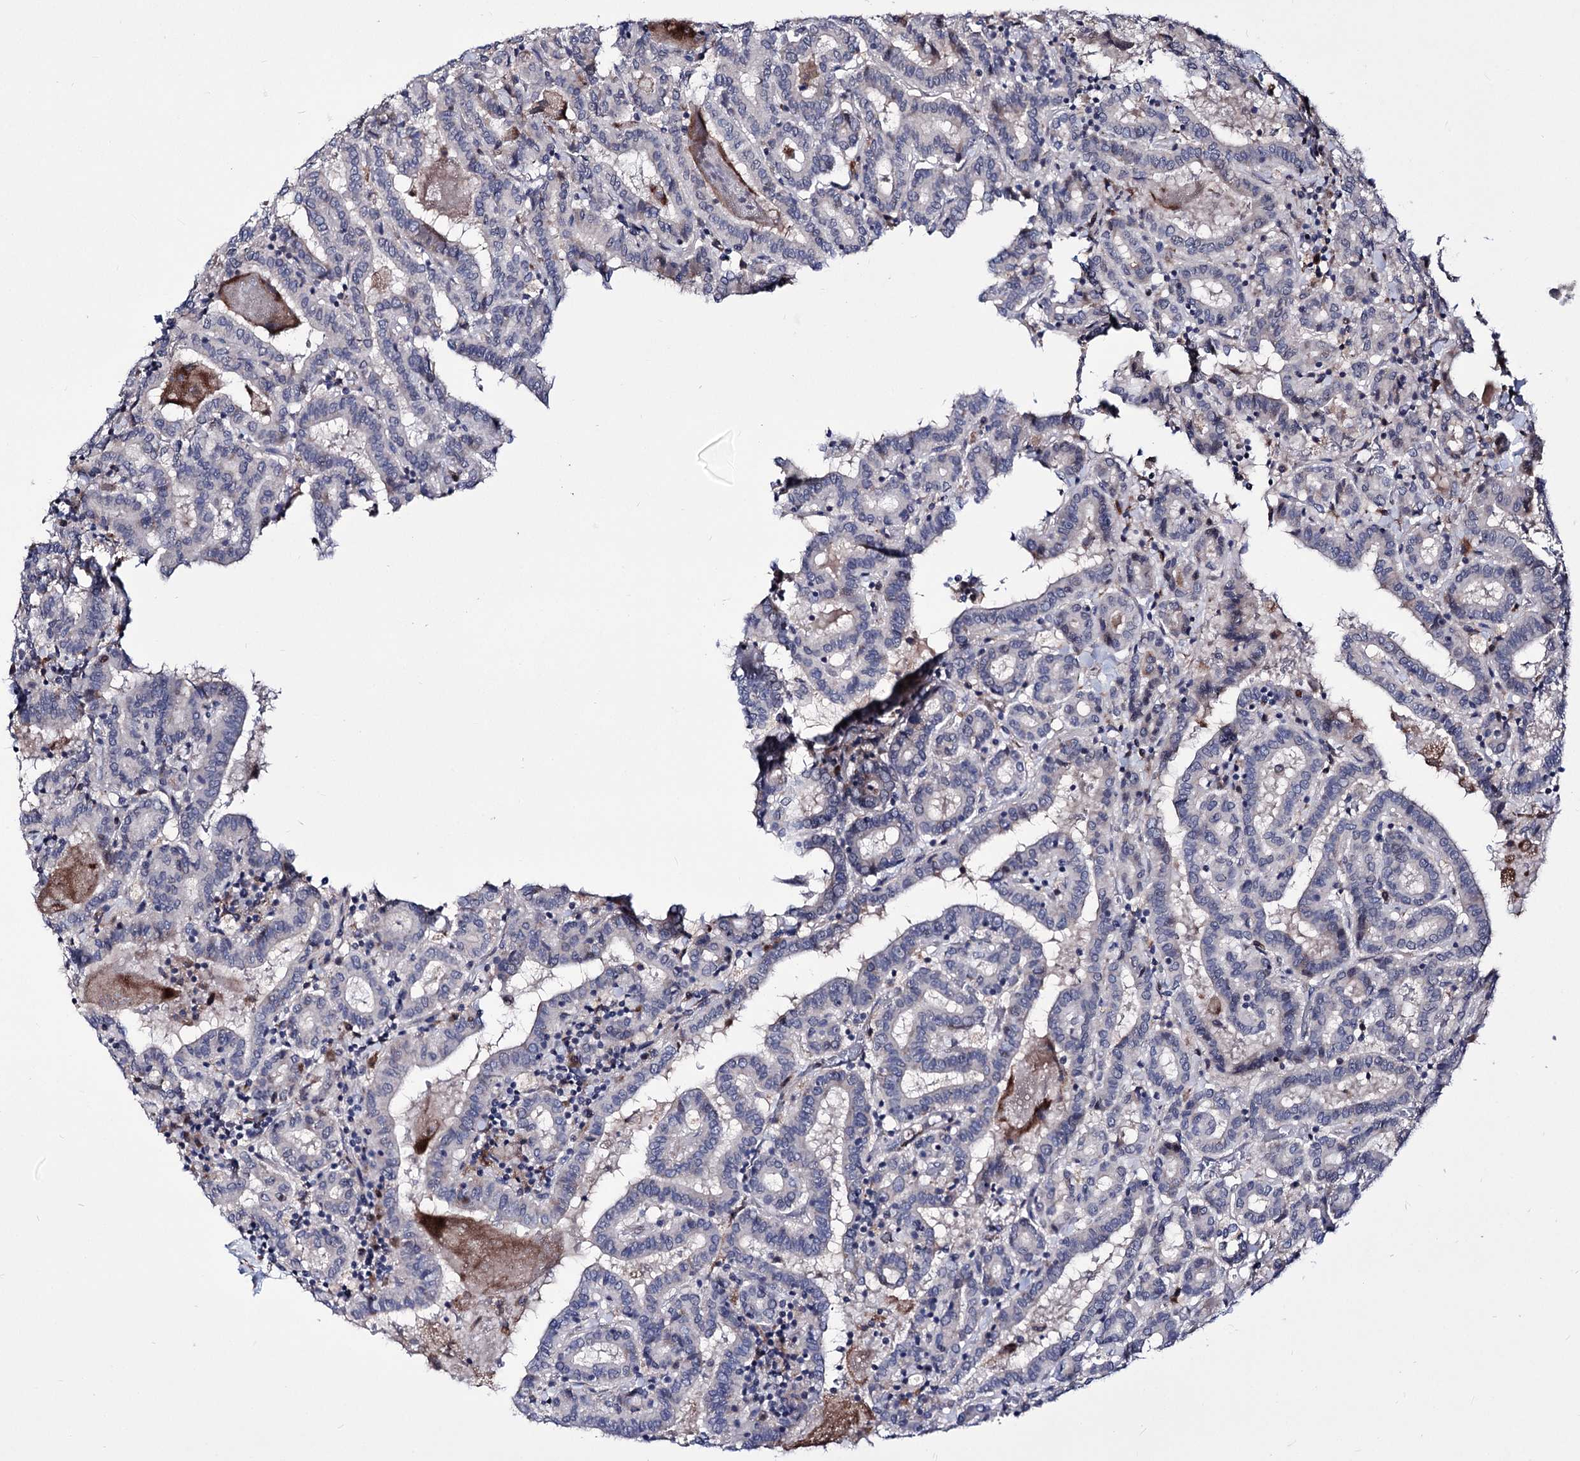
{"staining": {"intensity": "negative", "quantity": "none", "location": "none"}, "tissue": "thyroid cancer", "cell_type": "Tumor cells", "image_type": "cancer", "snomed": [{"axis": "morphology", "description": "Papillary adenocarcinoma, NOS"}, {"axis": "topography", "description": "Thyroid gland"}], "caption": "High power microscopy histopathology image of an immunohistochemistry micrograph of thyroid cancer (papillary adenocarcinoma), revealing no significant expression in tumor cells.", "gene": "PPRC1", "patient": {"sex": "female", "age": 72}}